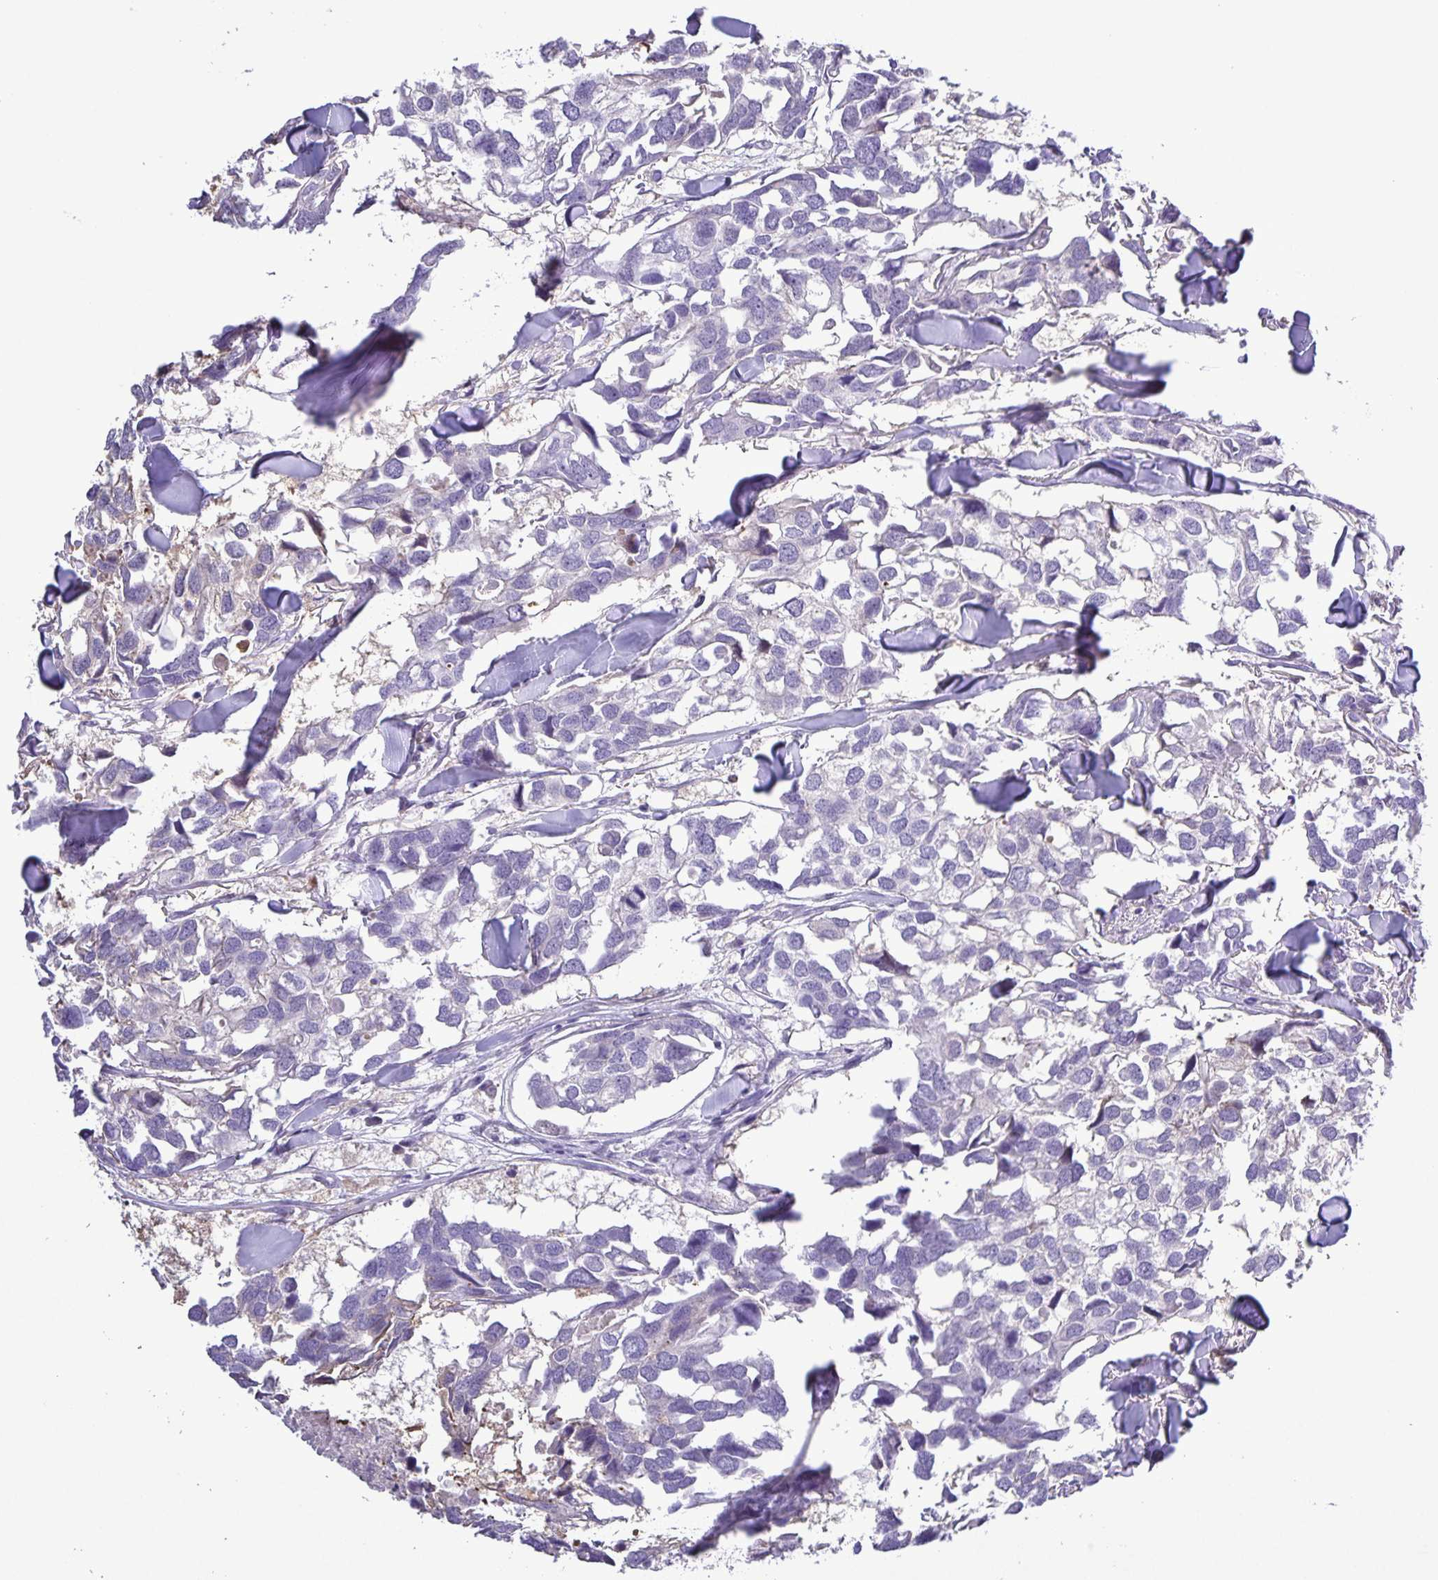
{"staining": {"intensity": "negative", "quantity": "none", "location": "none"}, "tissue": "breast cancer", "cell_type": "Tumor cells", "image_type": "cancer", "snomed": [{"axis": "morphology", "description": "Duct carcinoma"}, {"axis": "topography", "description": "Breast"}], "caption": "IHC of human breast intraductal carcinoma demonstrates no expression in tumor cells. (DAB immunohistochemistry (IHC) with hematoxylin counter stain).", "gene": "ONECUT2", "patient": {"sex": "female", "age": 83}}